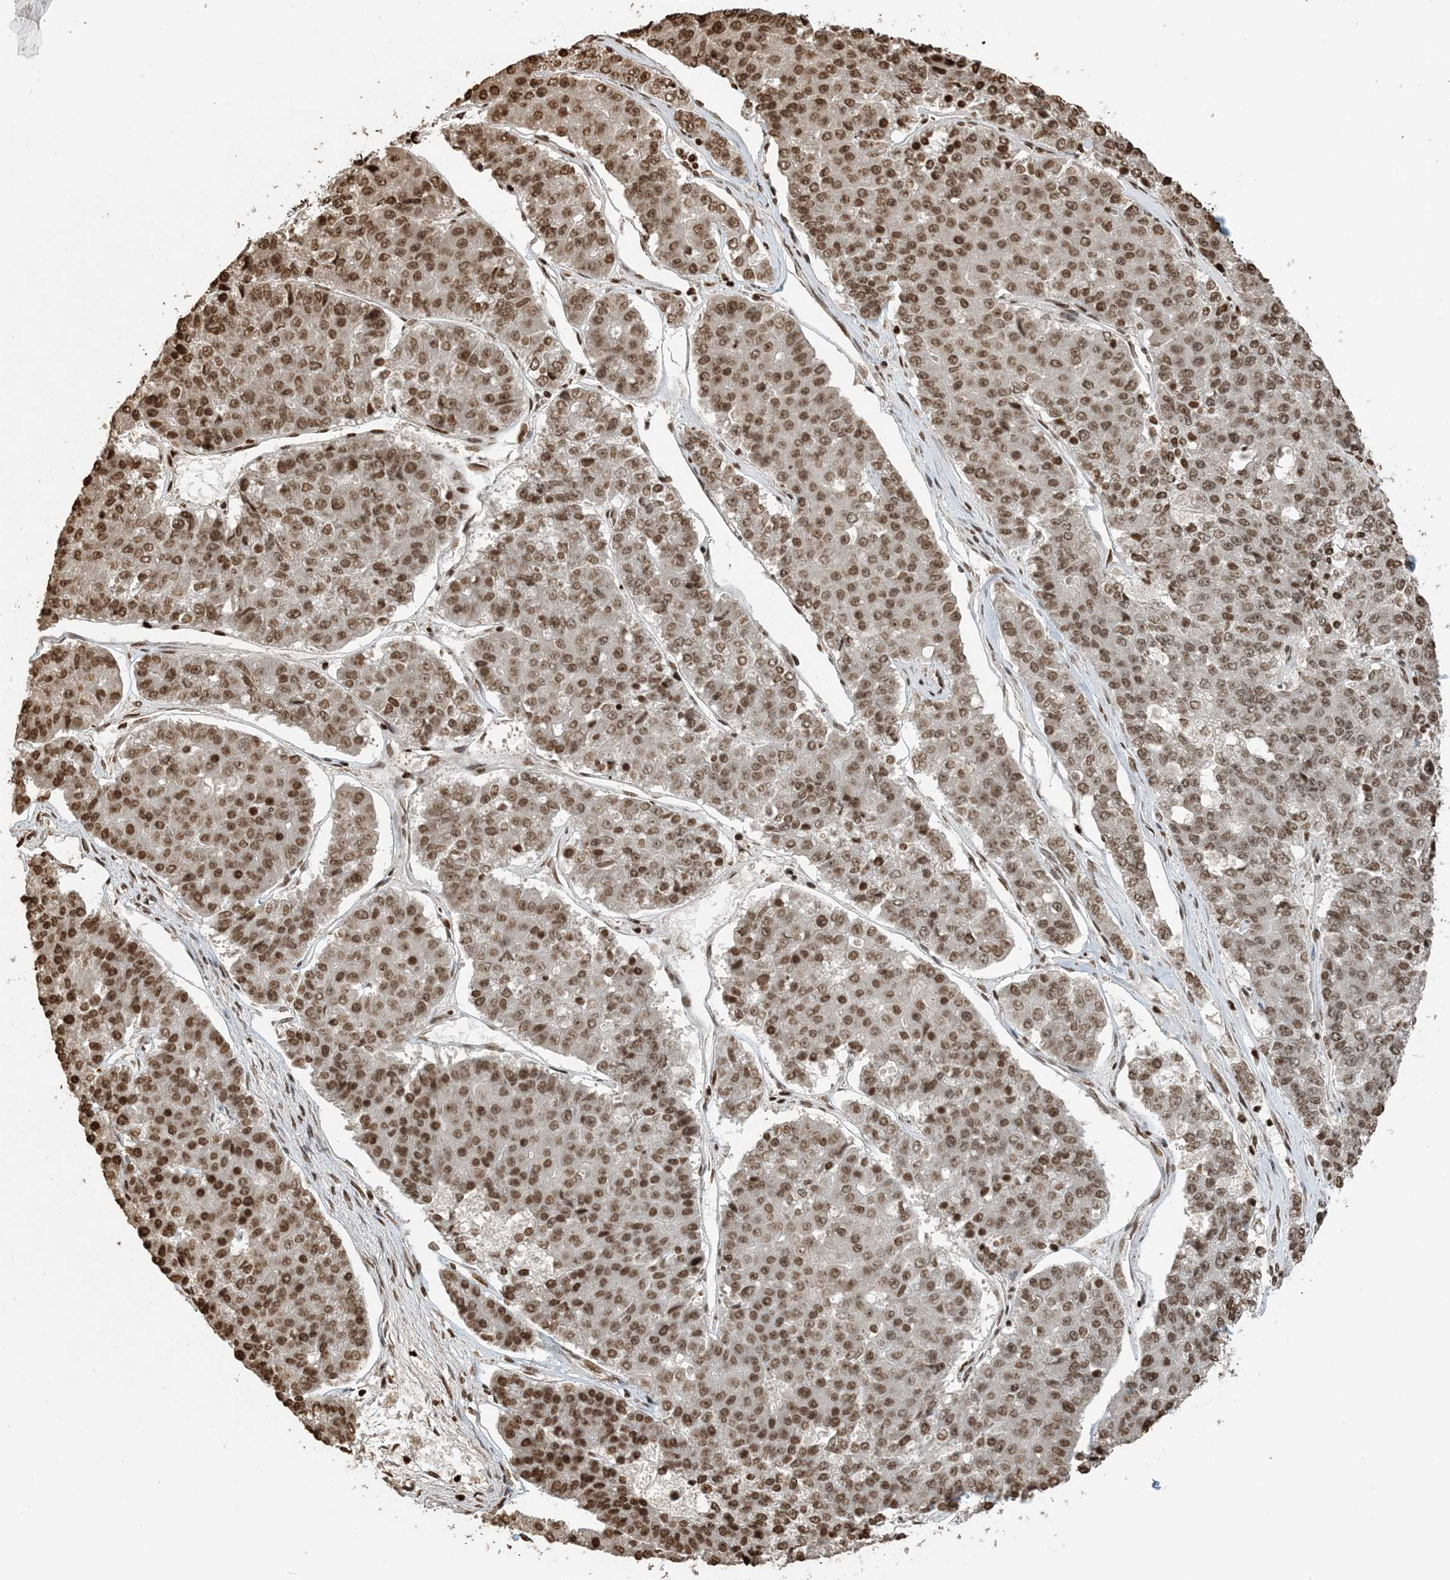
{"staining": {"intensity": "moderate", "quantity": ">75%", "location": "nuclear"}, "tissue": "pancreatic cancer", "cell_type": "Tumor cells", "image_type": "cancer", "snomed": [{"axis": "morphology", "description": "Adenocarcinoma, NOS"}, {"axis": "topography", "description": "Pancreas"}], "caption": "Human pancreatic cancer stained with a protein marker displays moderate staining in tumor cells.", "gene": "H3-3B", "patient": {"sex": "male", "age": 50}}